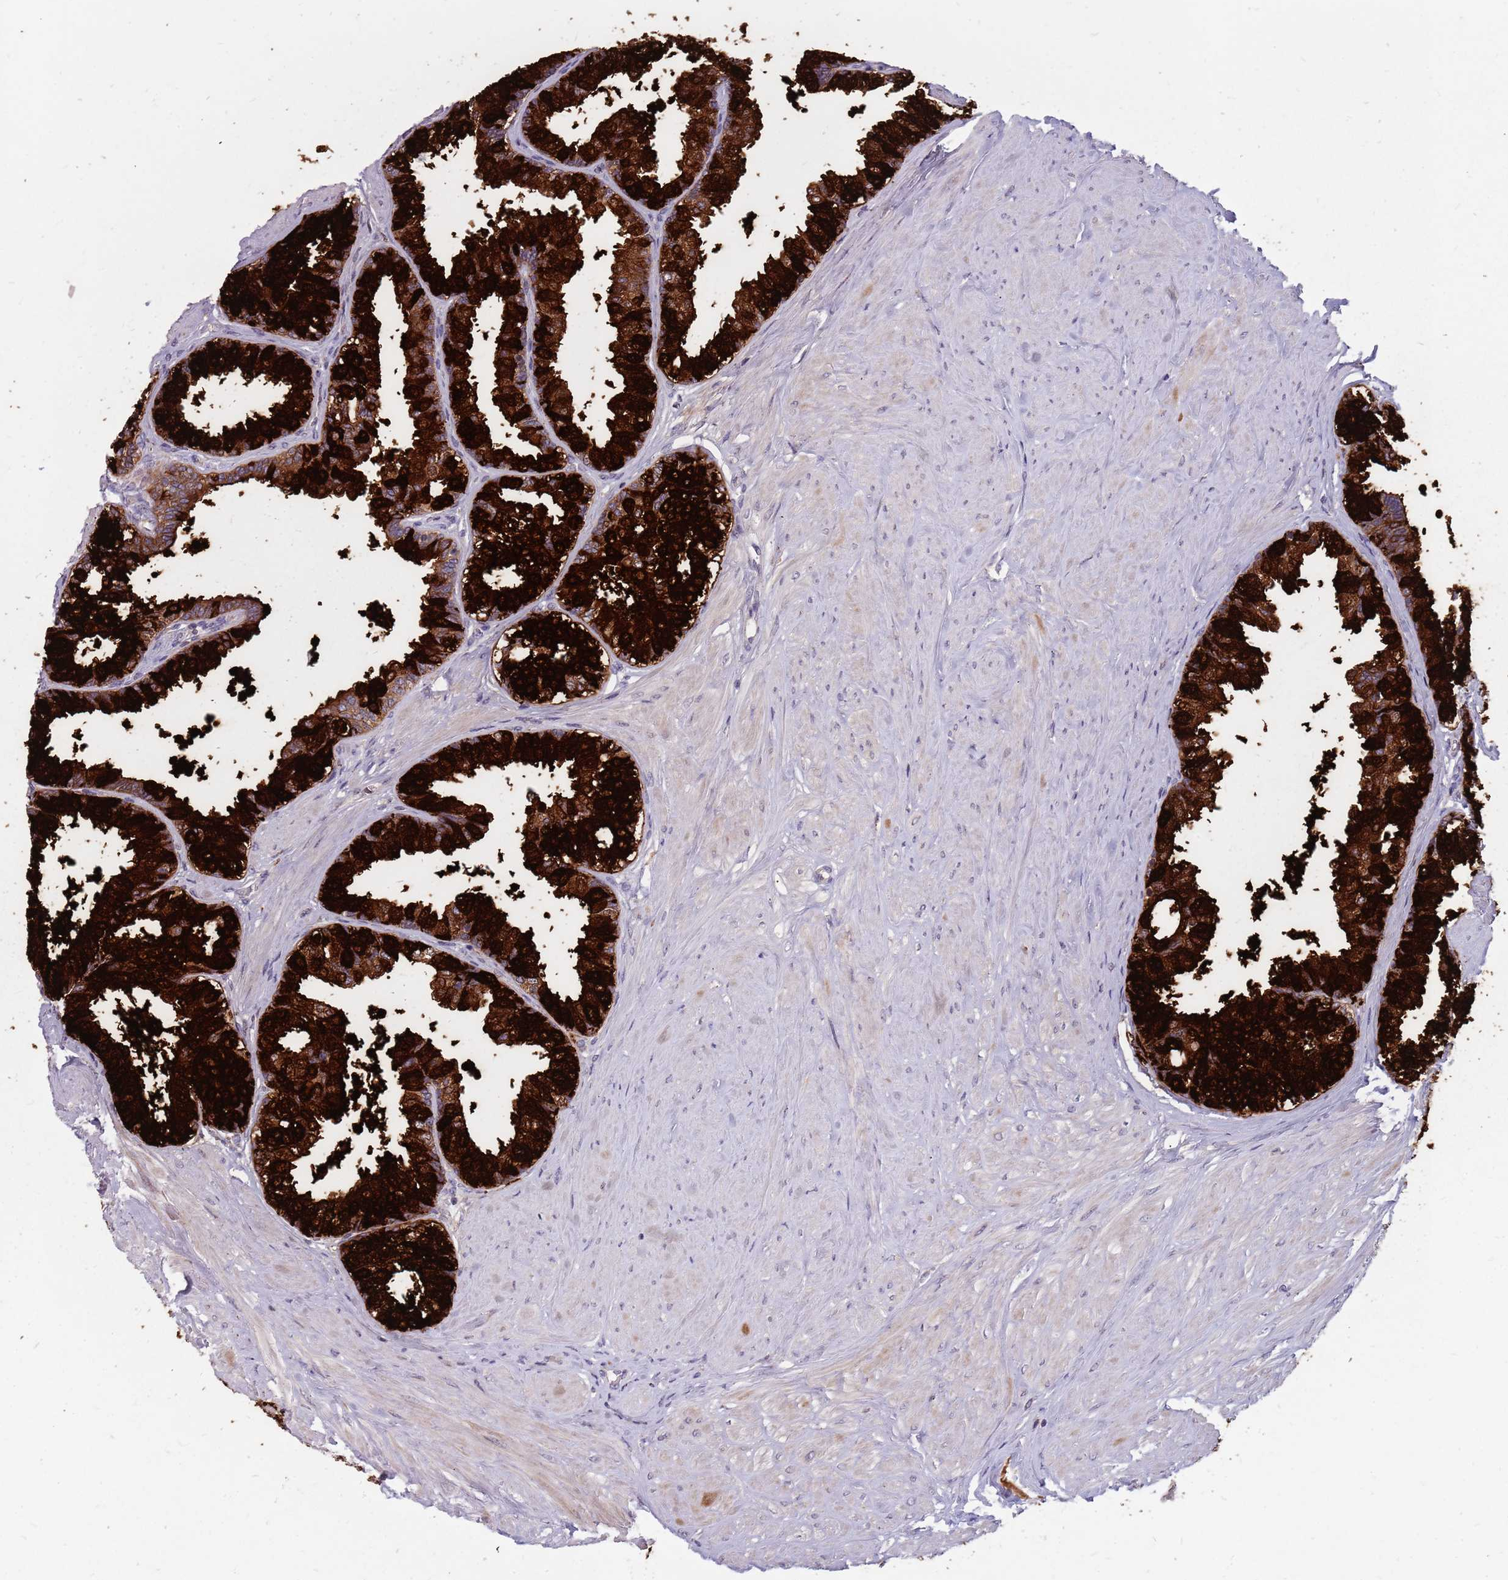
{"staining": {"intensity": "strong", "quantity": ">75%", "location": "cytoplasmic/membranous"}, "tissue": "prostate", "cell_type": "Glandular cells", "image_type": "normal", "snomed": [{"axis": "morphology", "description": "Normal tissue, NOS"}, {"axis": "topography", "description": "Prostate"}], "caption": "Strong cytoplasmic/membranous staining is appreciated in about >75% of glandular cells in unremarkable prostate.", "gene": "NME4", "patient": {"sex": "male", "age": 48}}